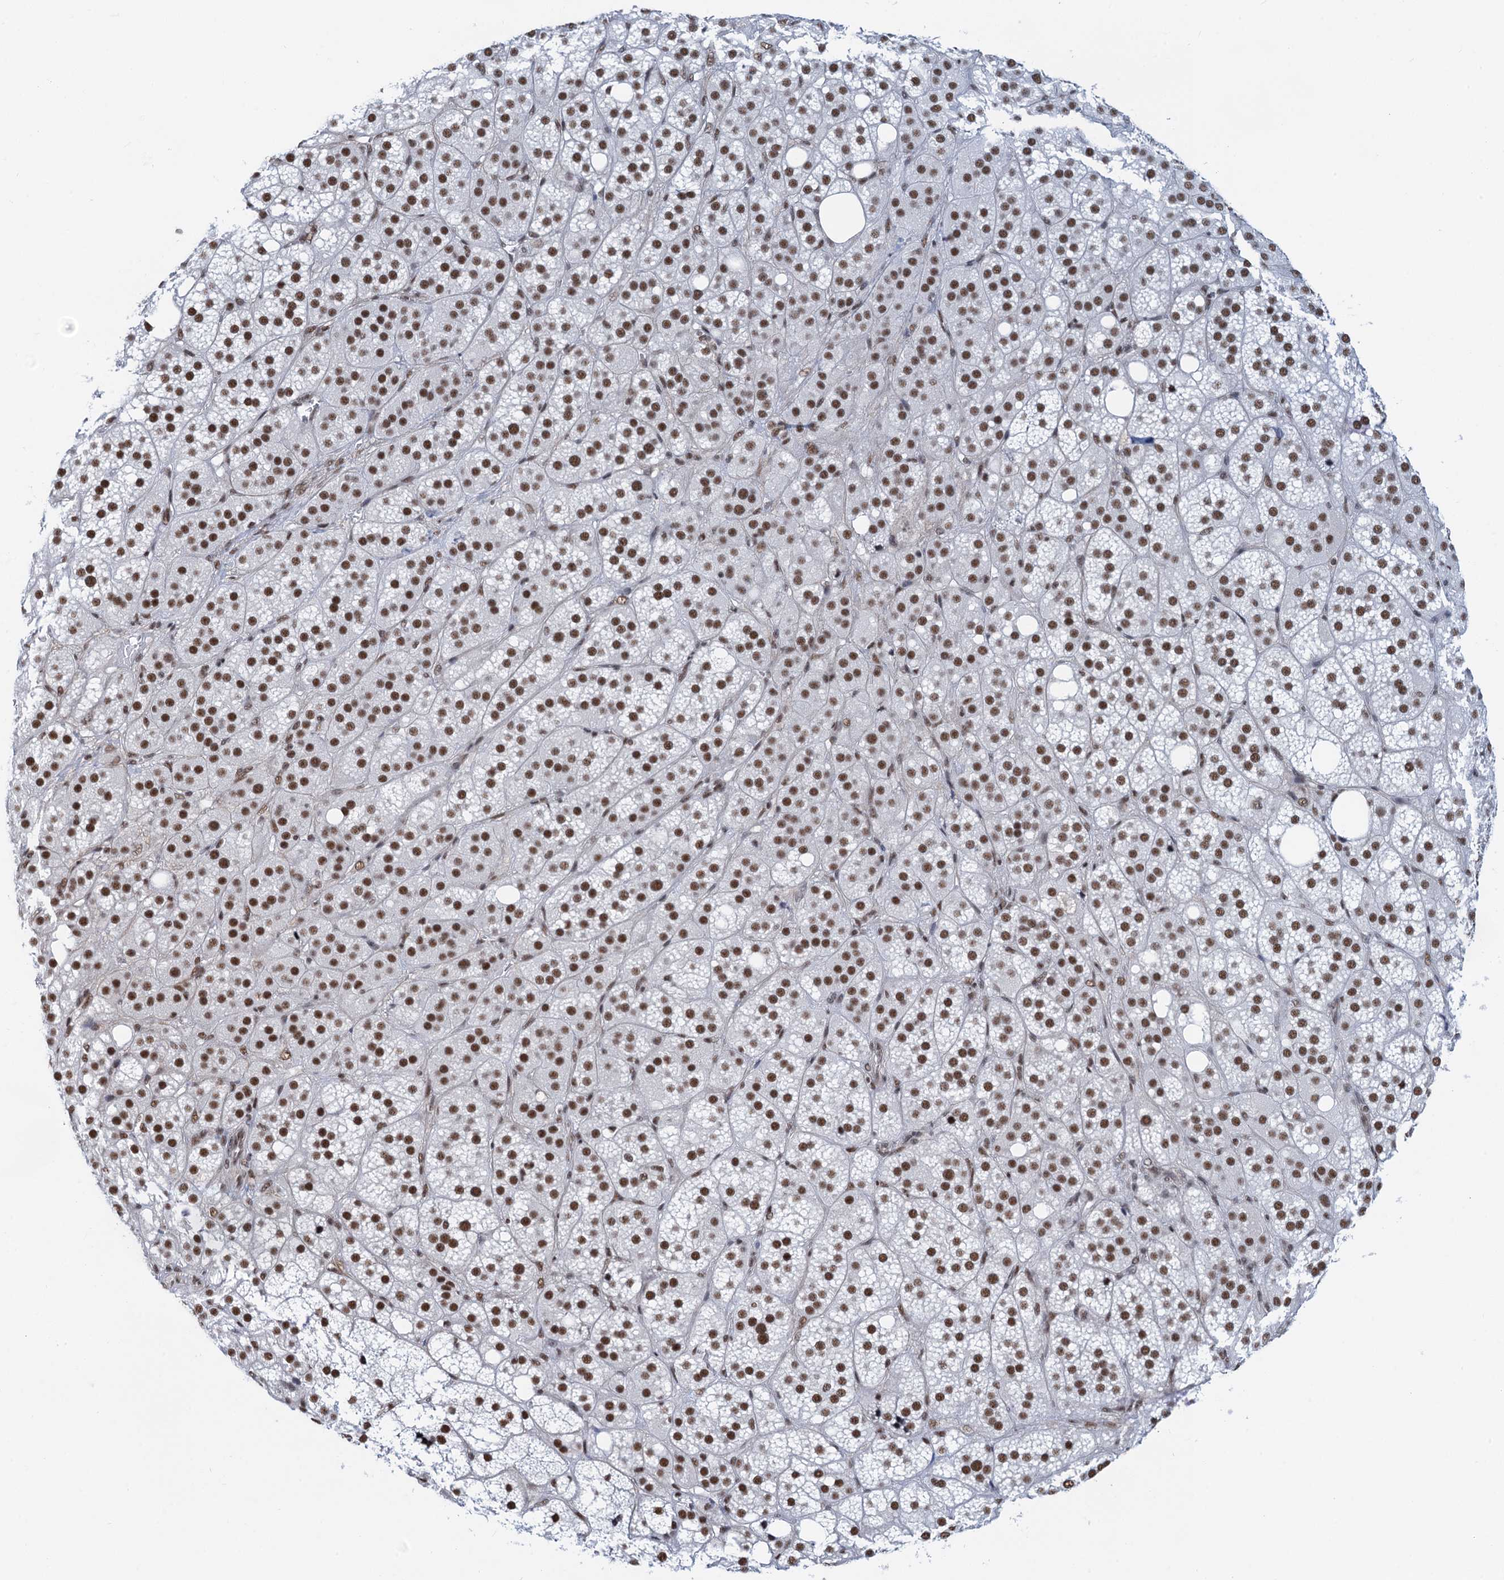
{"staining": {"intensity": "strong", "quantity": "25%-75%", "location": "nuclear"}, "tissue": "adrenal gland", "cell_type": "Glandular cells", "image_type": "normal", "snomed": [{"axis": "morphology", "description": "Normal tissue, NOS"}, {"axis": "topography", "description": "Adrenal gland"}], "caption": "Immunohistochemical staining of benign adrenal gland reveals 25%-75% levels of strong nuclear protein expression in about 25%-75% of glandular cells.", "gene": "ZNF609", "patient": {"sex": "female", "age": 59}}